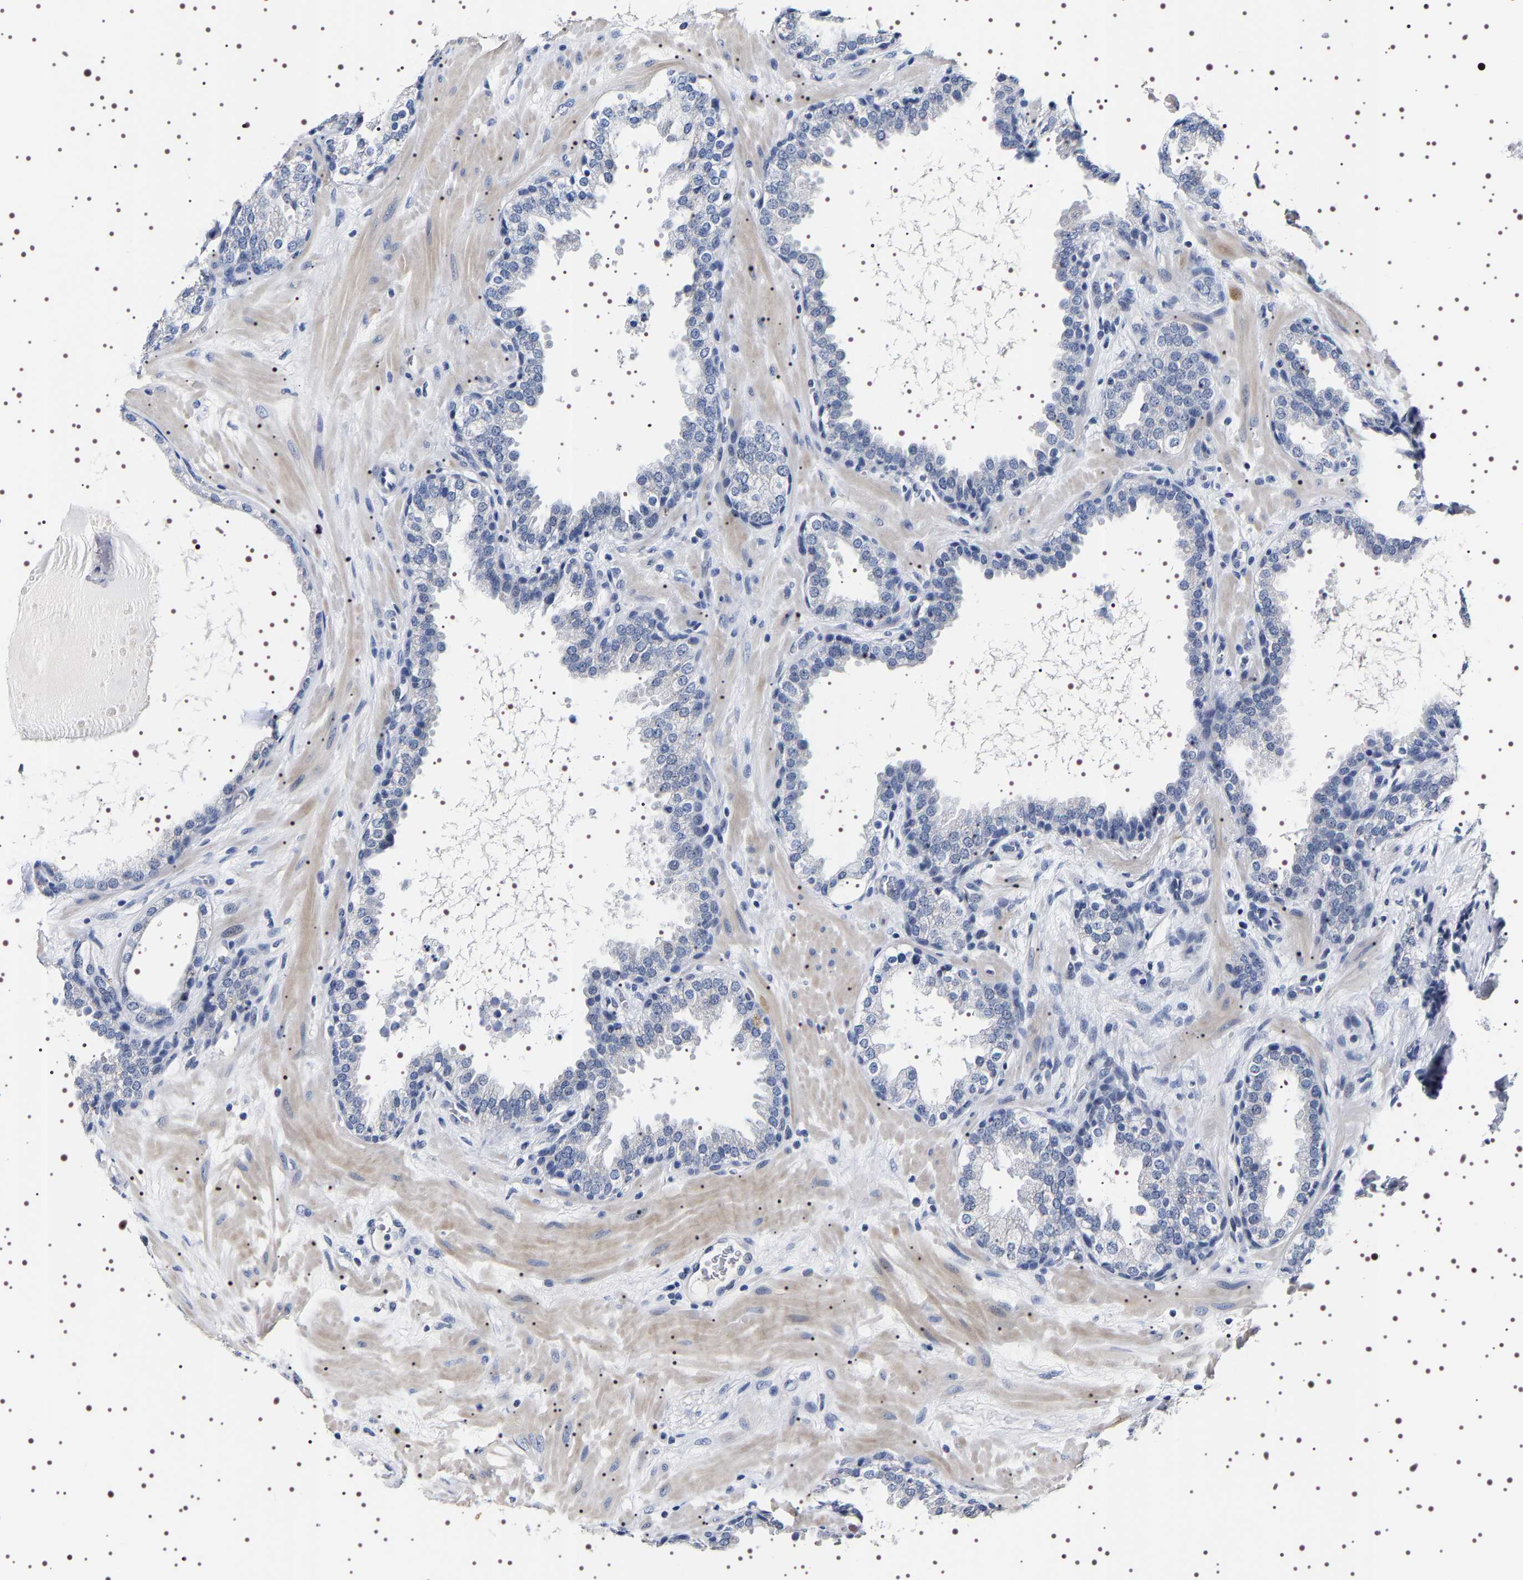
{"staining": {"intensity": "negative", "quantity": "none", "location": "none"}, "tissue": "prostate", "cell_type": "Glandular cells", "image_type": "normal", "snomed": [{"axis": "morphology", "description": "Normal tissue, NOS"}, {"axis": "topography", "description": "Prostate"}], "caption": "This is an immunohistochemistry (IHC) photomicrograph of unremarkable human prostate. There is no expression in glandular cells.", "gene": "UBQLN3", "patient": {"sex": "male", "age": 51}}